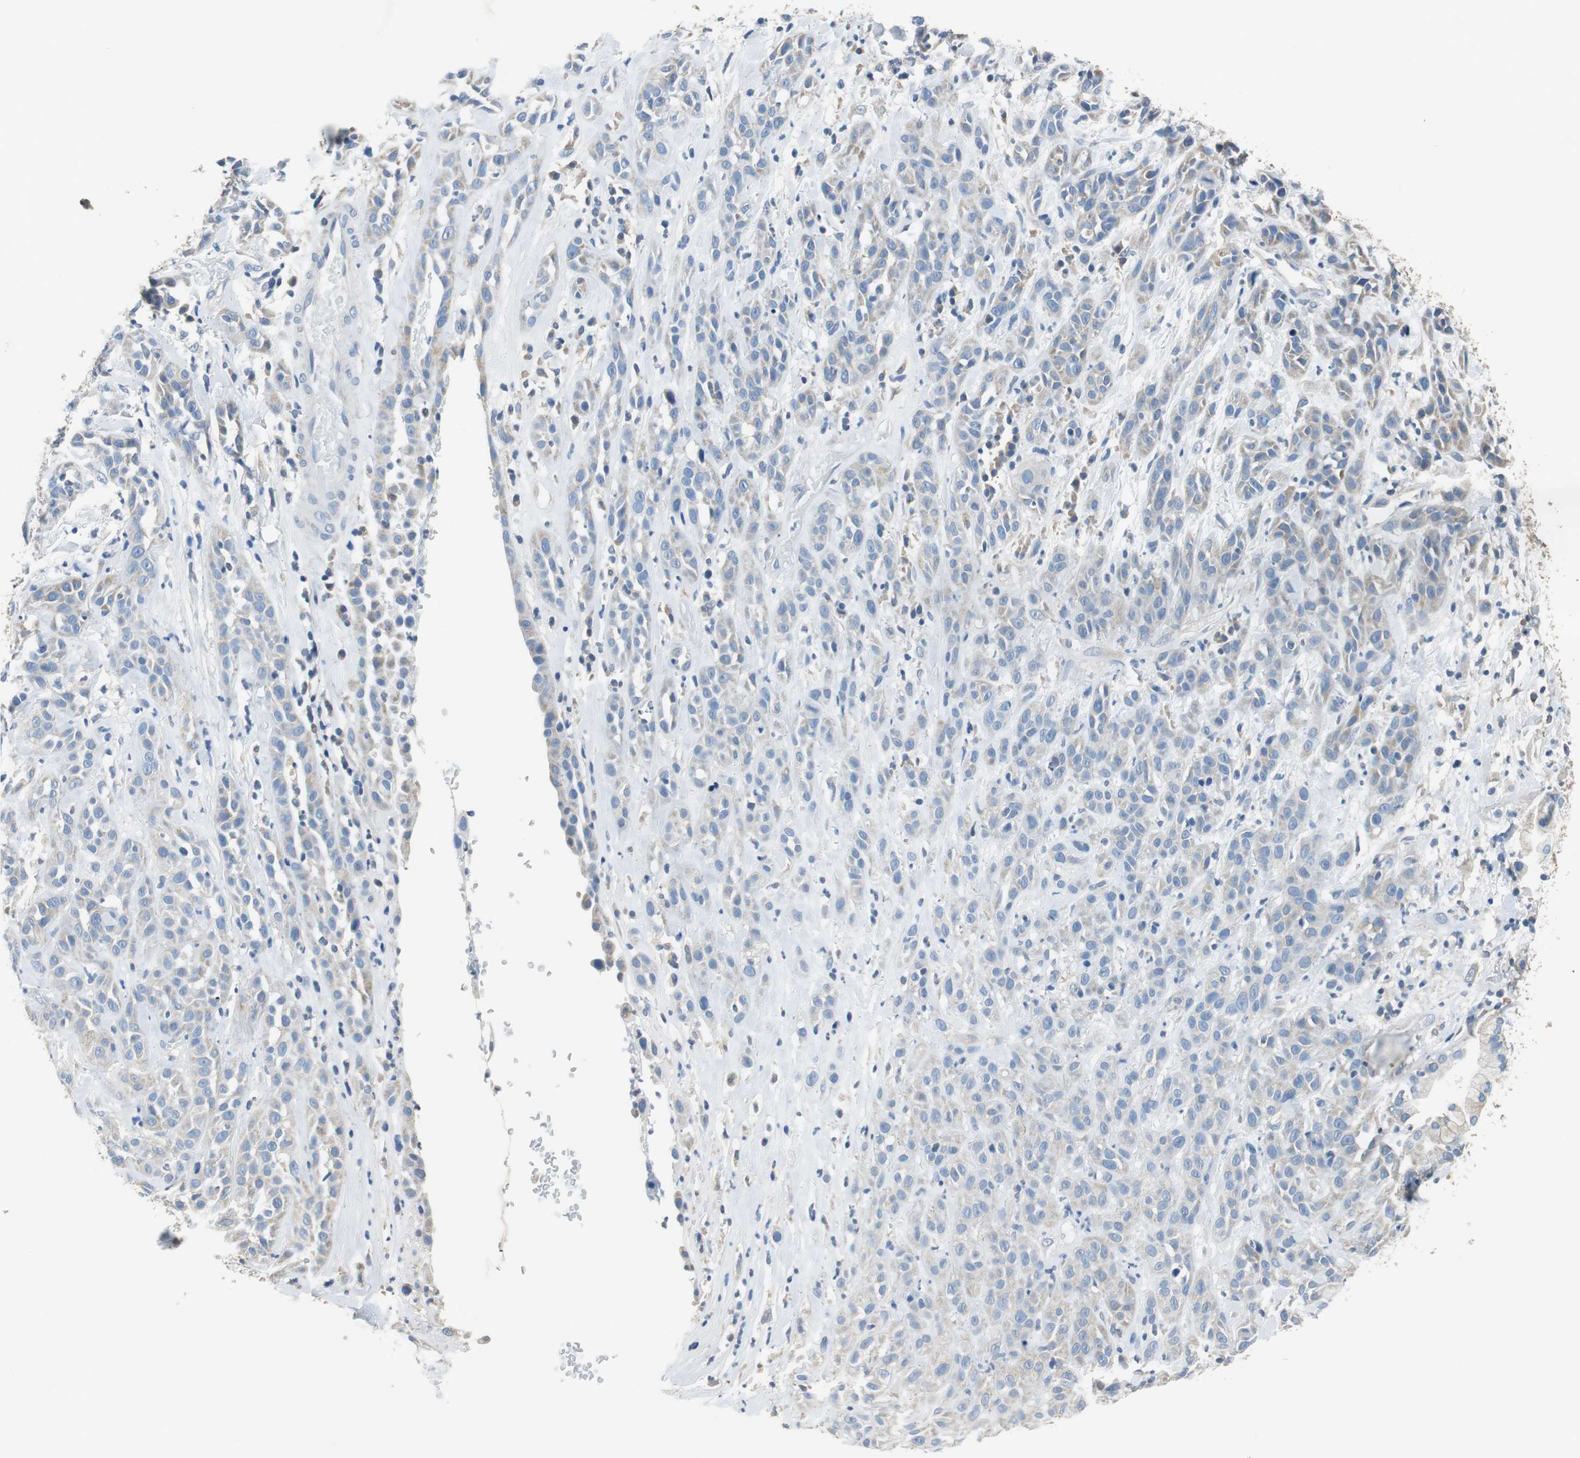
{"staining": {"intensity": "weak", "quantity": "25%-75%", "location": "cytoplasmic/membranous"}, "tissue": "head and neck cancer", "cell_type": "Tumor cells", "image_type": "cancer", "snomed": [{"axis": "morphology", "description": "Squamous cell carcinoma, NOS"}, {"axis": "topography", "description": "Head-Neck"}], "caption": "Brown immunohistochemical staining in head and neck cancer shows weak cytoplasmic/membranous staining in about 25%-75% of tumor cells.", "gene": "ALDH4A1", "patient": {"sex": "male", "age": 62}}